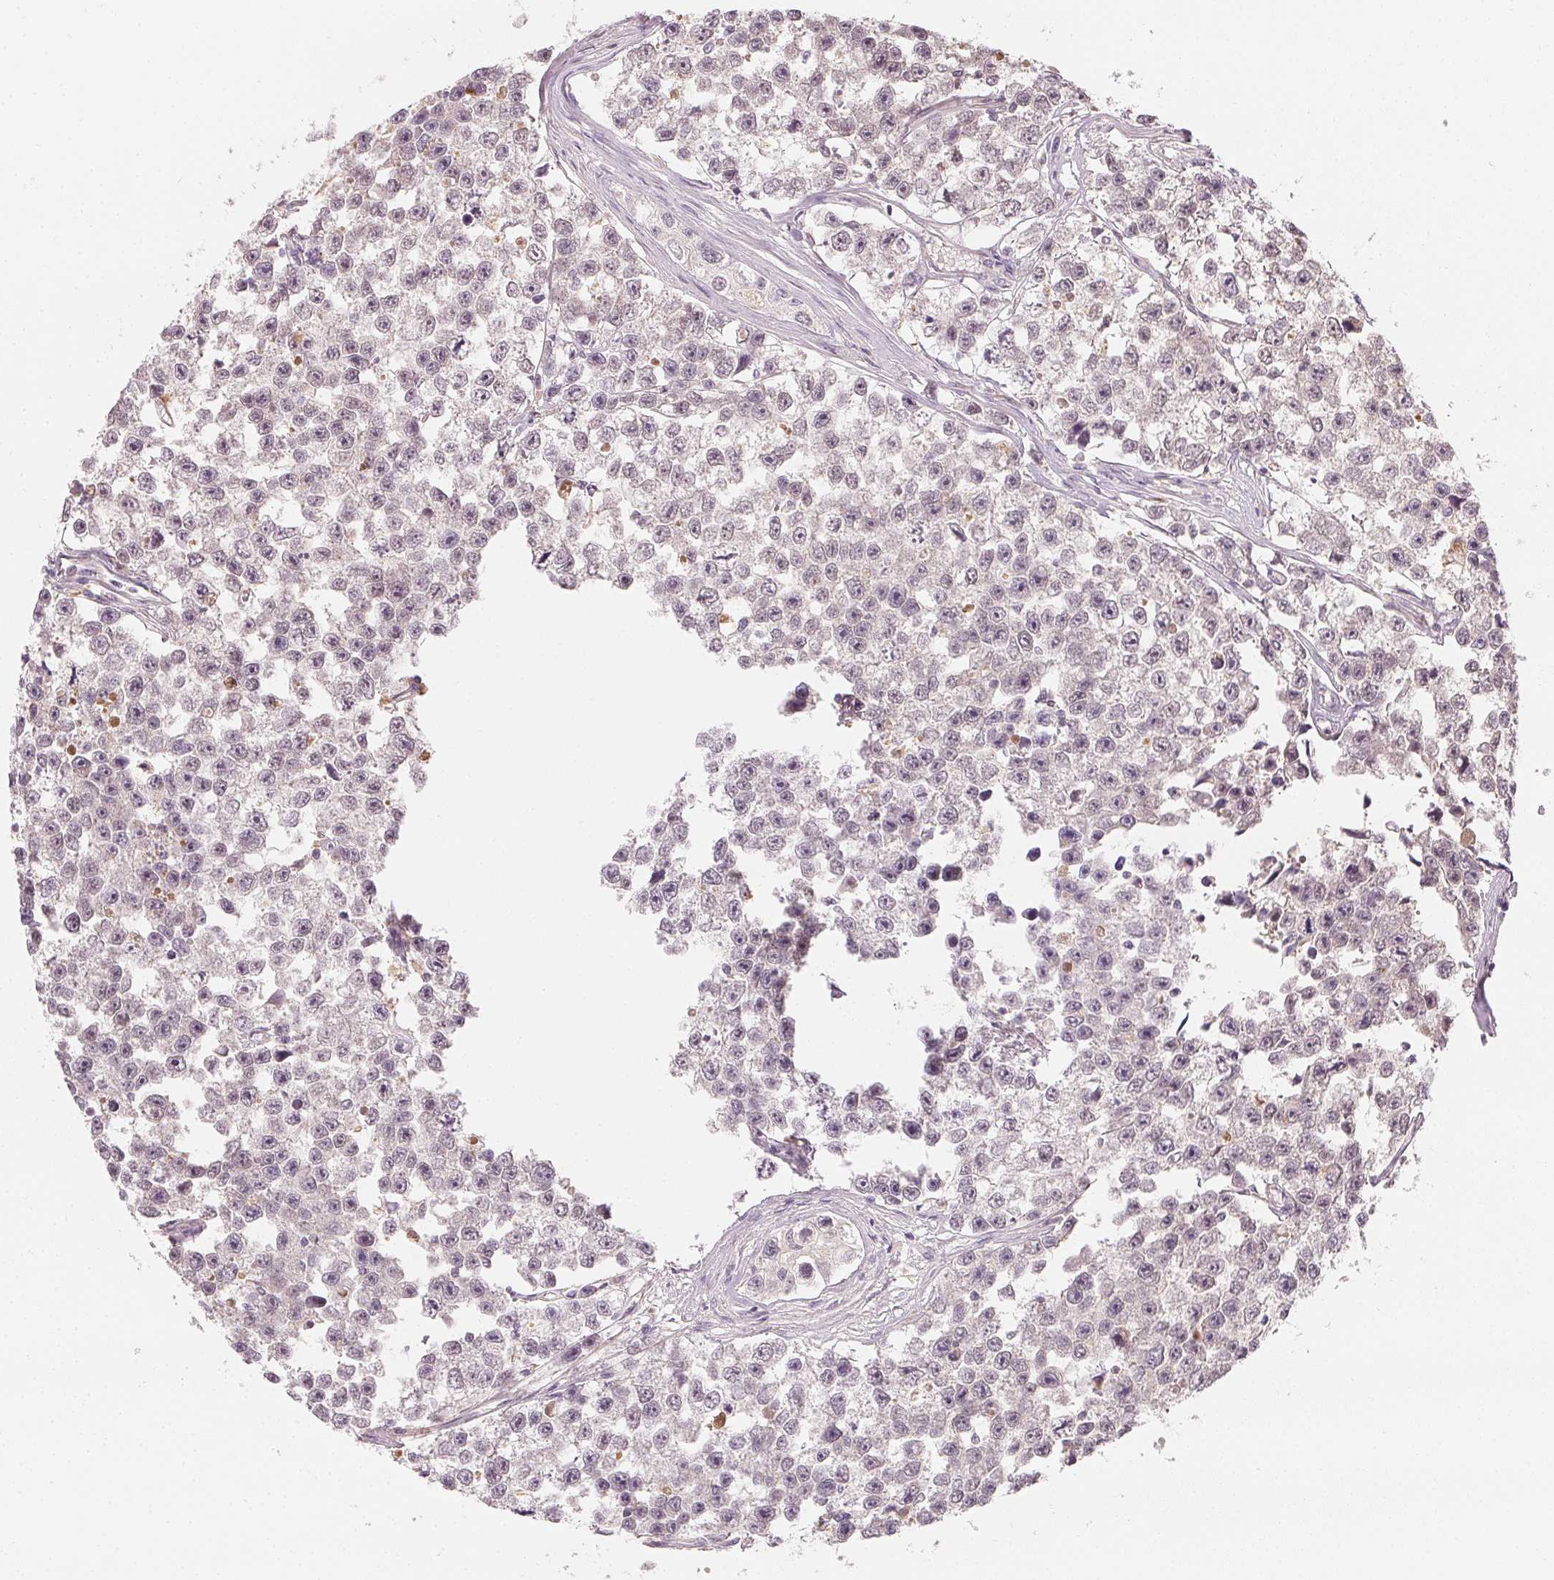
{"staining": {"intensity": "negative", "quantity": "none", "location": "none"}, "tissue": "testis cancer", "cell_type": "Tumor cells", "image_type": "cancer", "snomed": [{"axis": "morphology", "description": "Seminoma, NOS"}, {"axis": "topography", "description": "Testis"}], "caption": "Immunohistochemistry (IHC) of seminoma (testis) reveals no staining in tumor cells.", "gene": "AFM", "patient": {"sex": "male", "age": 26}}